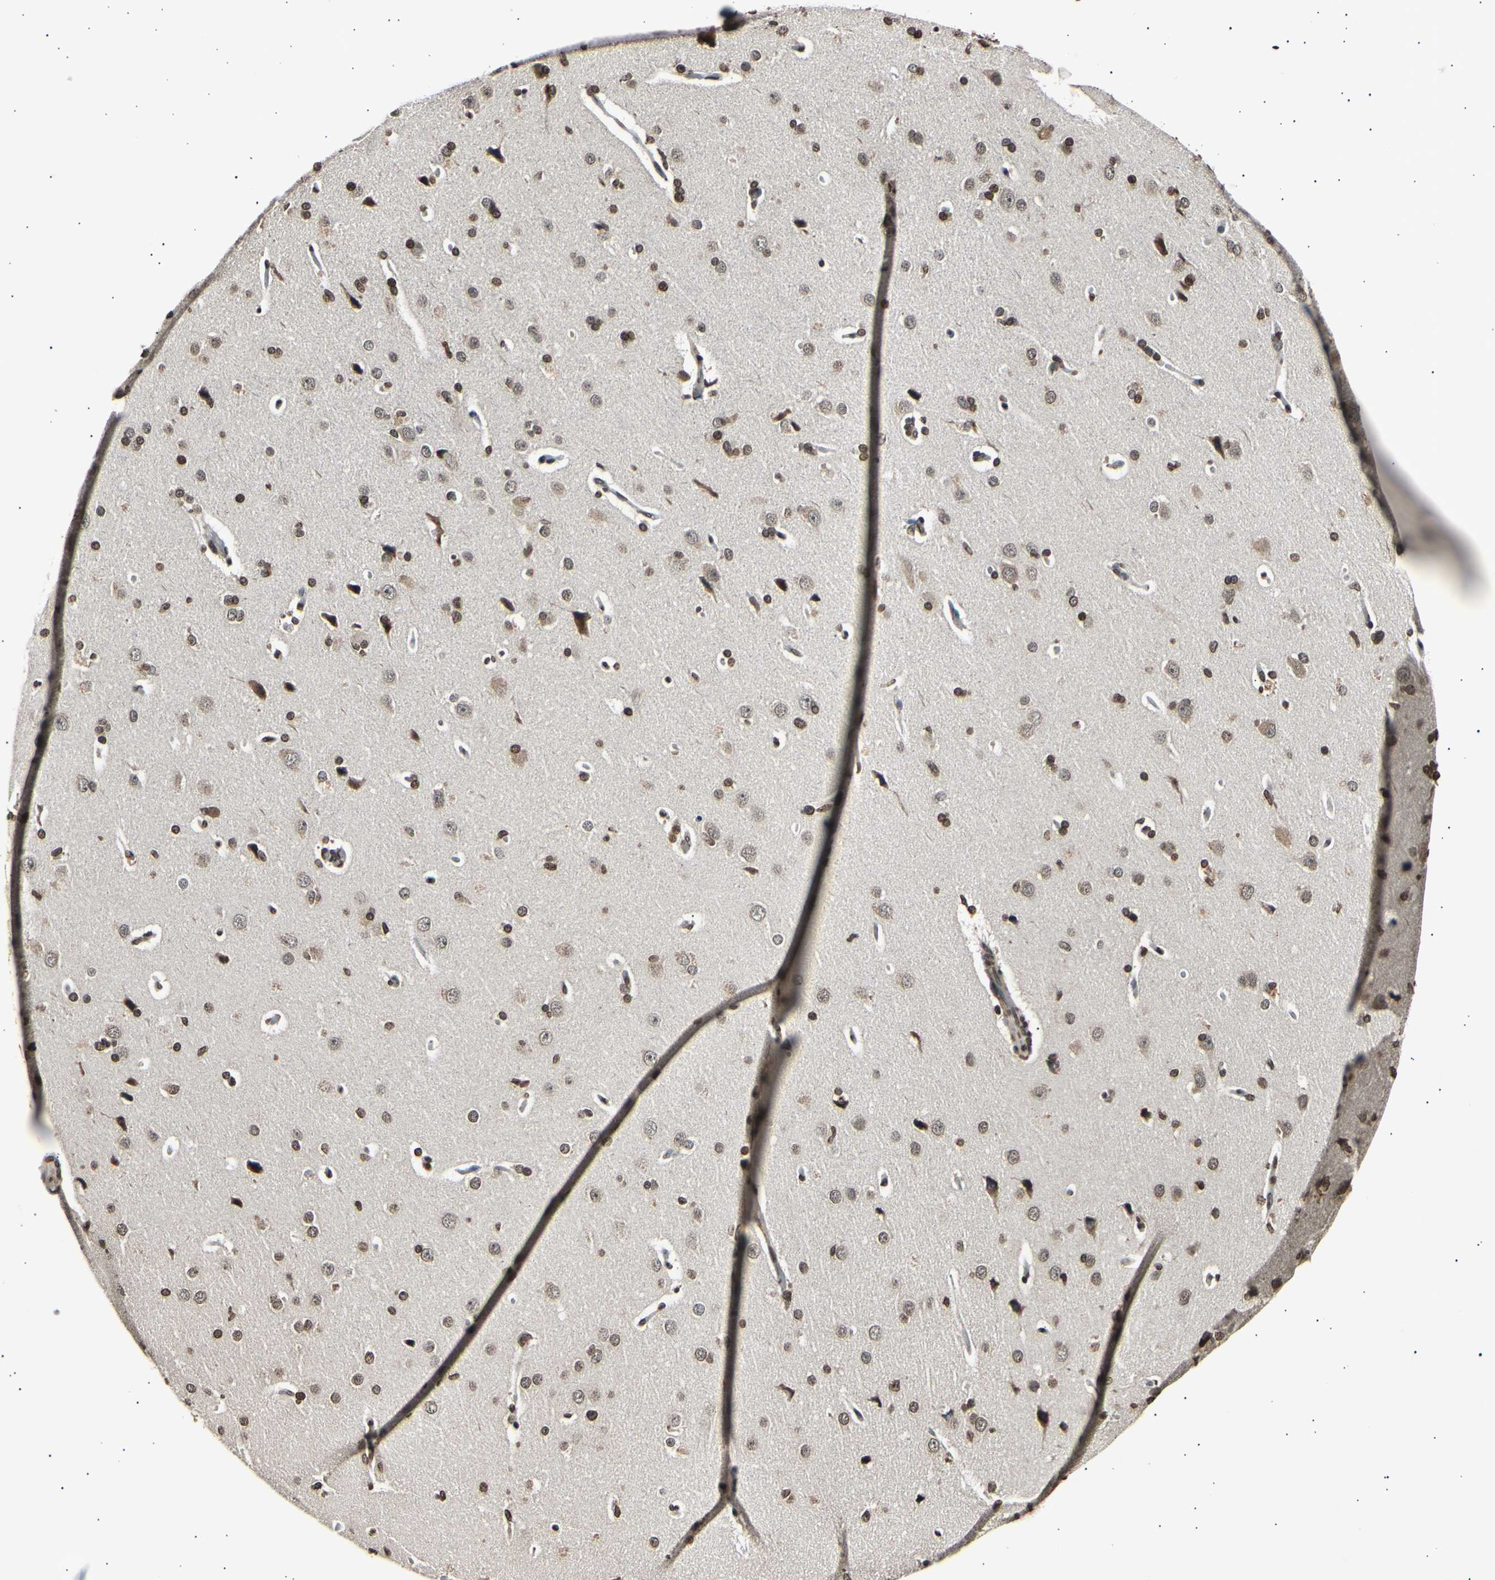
{"staining": {"intensity": "moderate", "quantity": ">75%", "location": "nuclear"}, "tissue": "cerebral cortex", "cell_type": "Endothelial cells", "image_type": "normal", "snomed": [{"axis": "morphology", "description": "Normal tissue, NOS"}, {"axis": "topography", "description": "Cerebral cortex"}], "caption": "Protein staining of benign cerebral cortex exhibits moderate nuclear expression in about >75% of endothelial cells. The protein of interest is stained brown, and the nuclei are stained in blue (DAB IHC with brightfield microscopy, high magnification).", "gene": "ANAPC7", "patient": {"sex": "male", "age": 62}}